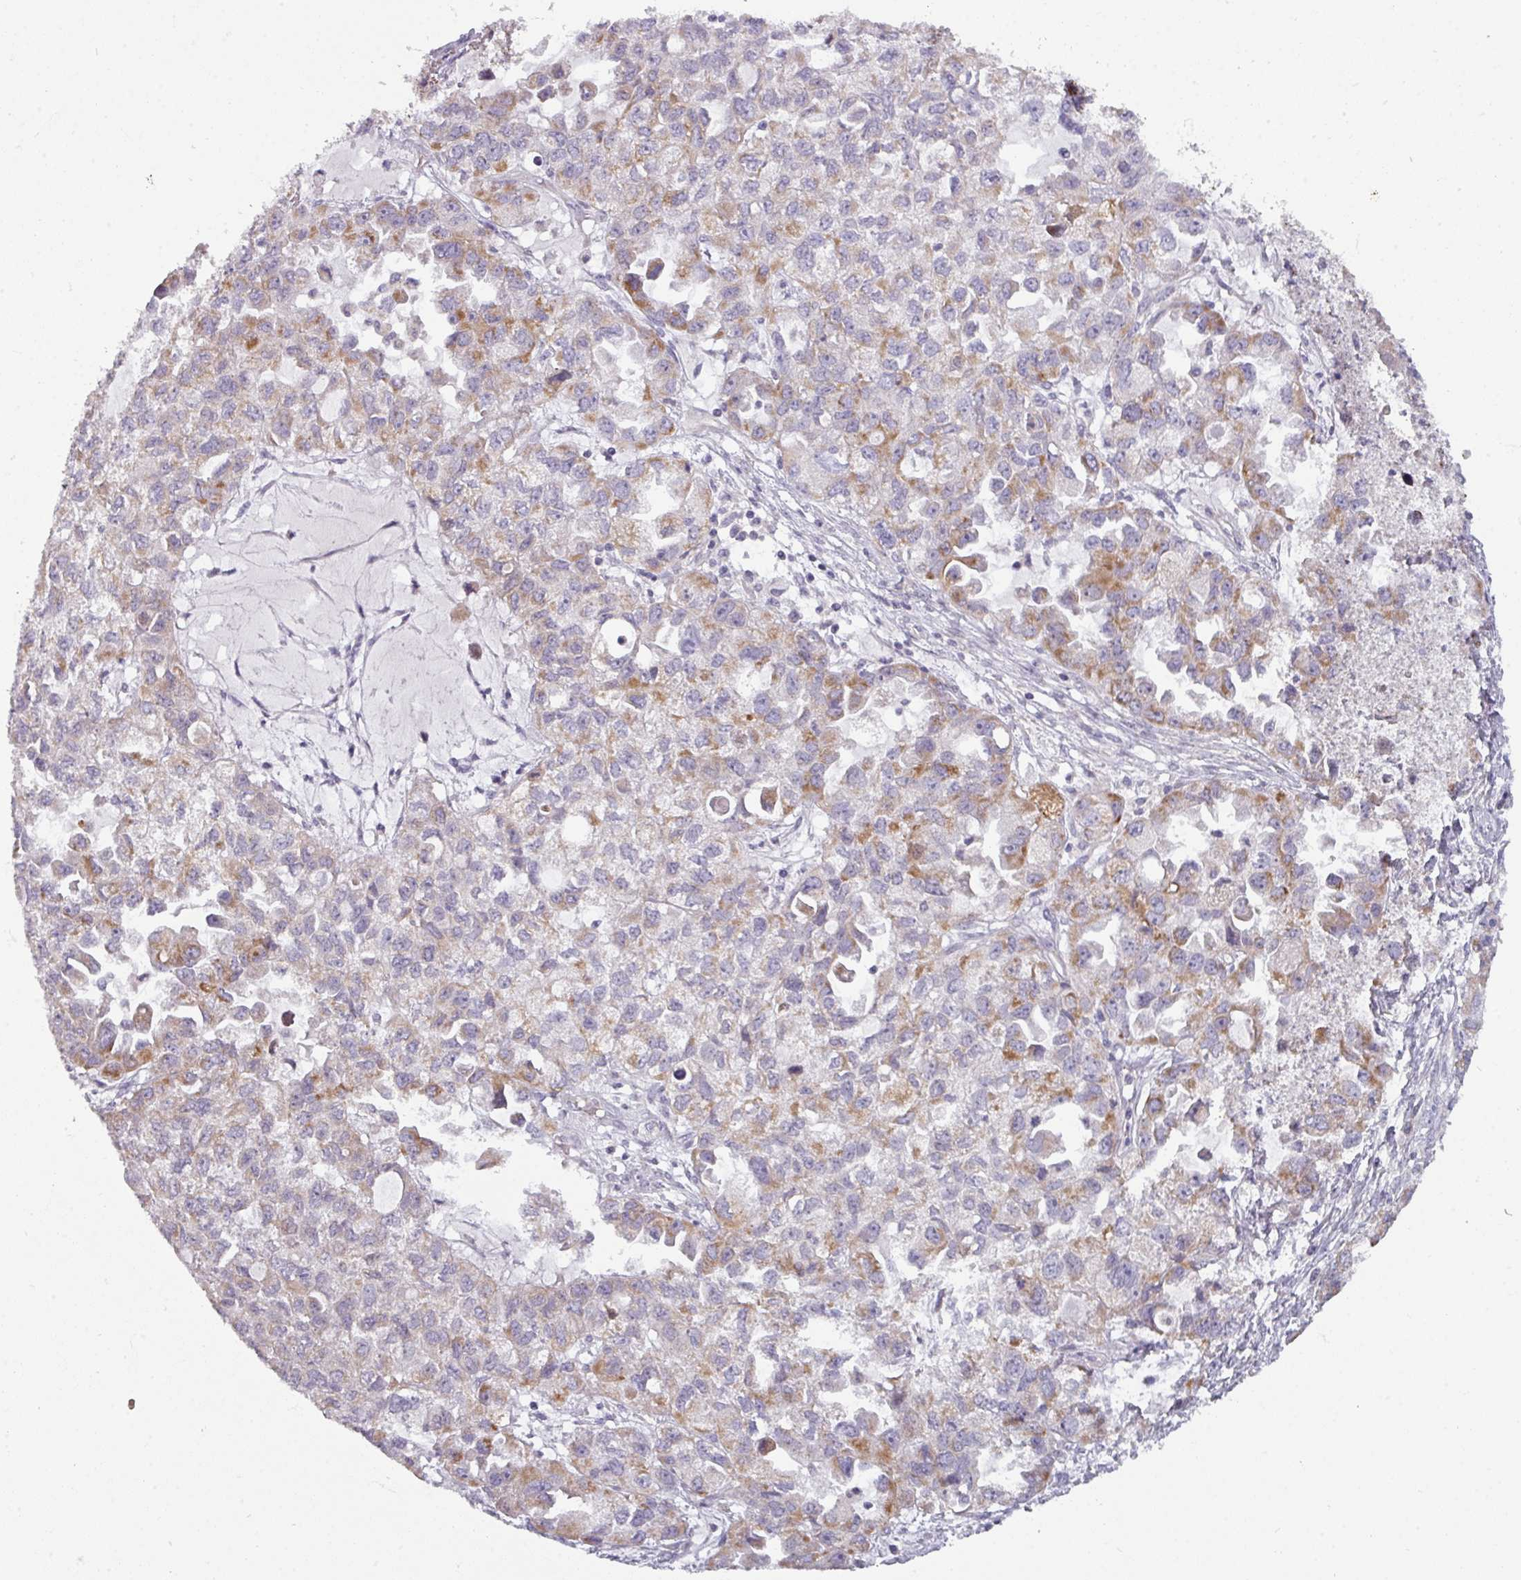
{"staining": {"intensity": "moderate", "quantity": "25%-75%", "location": "cytoplasmic/membranous"}, "tissue": "ovarian cancer", "cell_type": "Tumor cells", "image_type": "cancer", "snomed": [{"axis": "morphology", "description": "Cystadenocarcinoma, serous, NOS"}, {"axis": "topography", "description": "Ovary"}], "caption": "Ovarian serous cystadenocarcinoma stained for a protein displays moderate cytoplasmic/membranous positivity in tumor cells.", "gene": "C2orf68", "patient": {"sex": "female", "age": 84}}